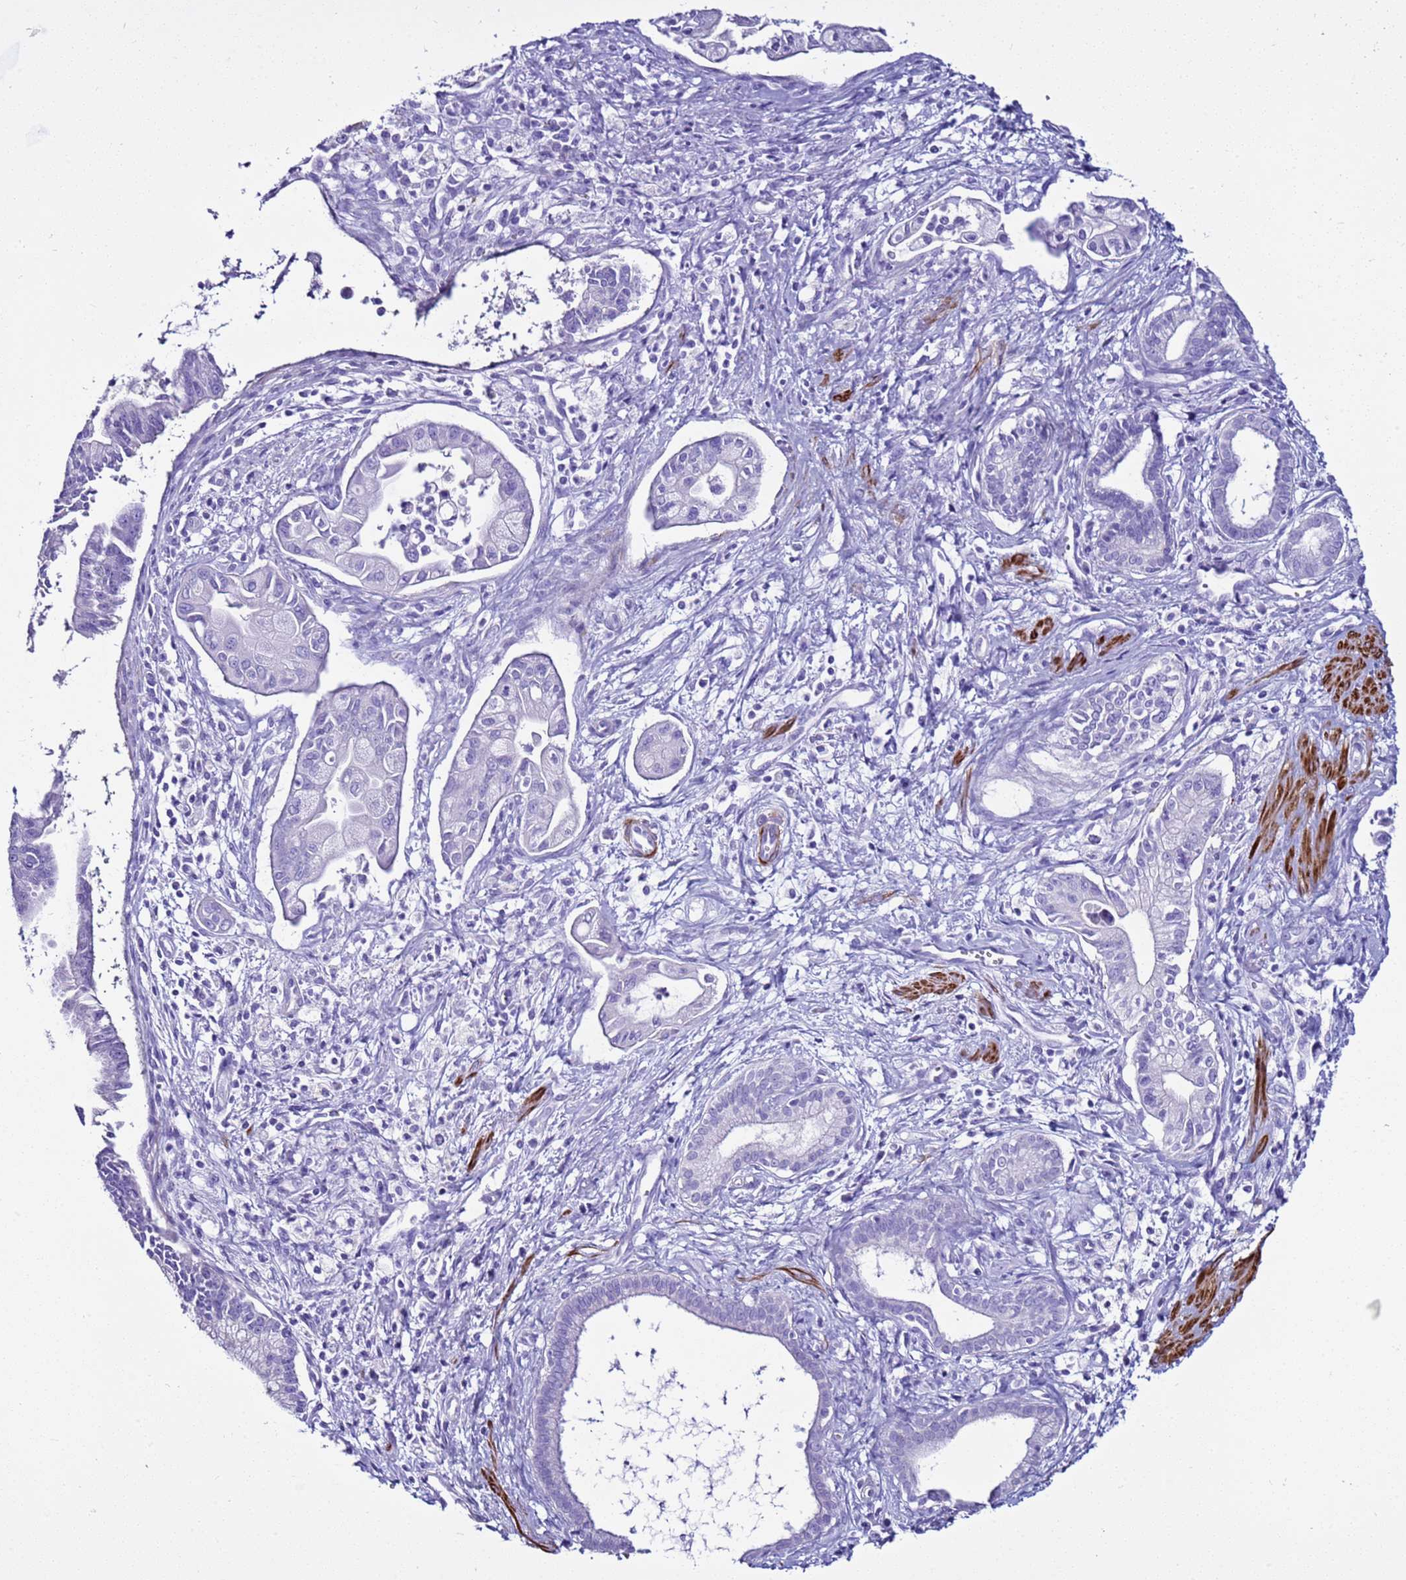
{"staining": {"intensity": "negative", "quantity": "none", "location": "none"}, "tissue": "pancreatic cancer", "cell_type": "Tumor cells", "image_type": "cancer", "snomed": [{"axis": "morphology", "description": "Adenocarcinoma, NOS"}, {"axis": "topography", "description": "Pancreas"}], "caption": "There is no significant positivity in tumor cells of pancreatic cancer (adenocarcinoma).", "gene": "LCMT1", "patient": {"sex": "male", "age": 78}}